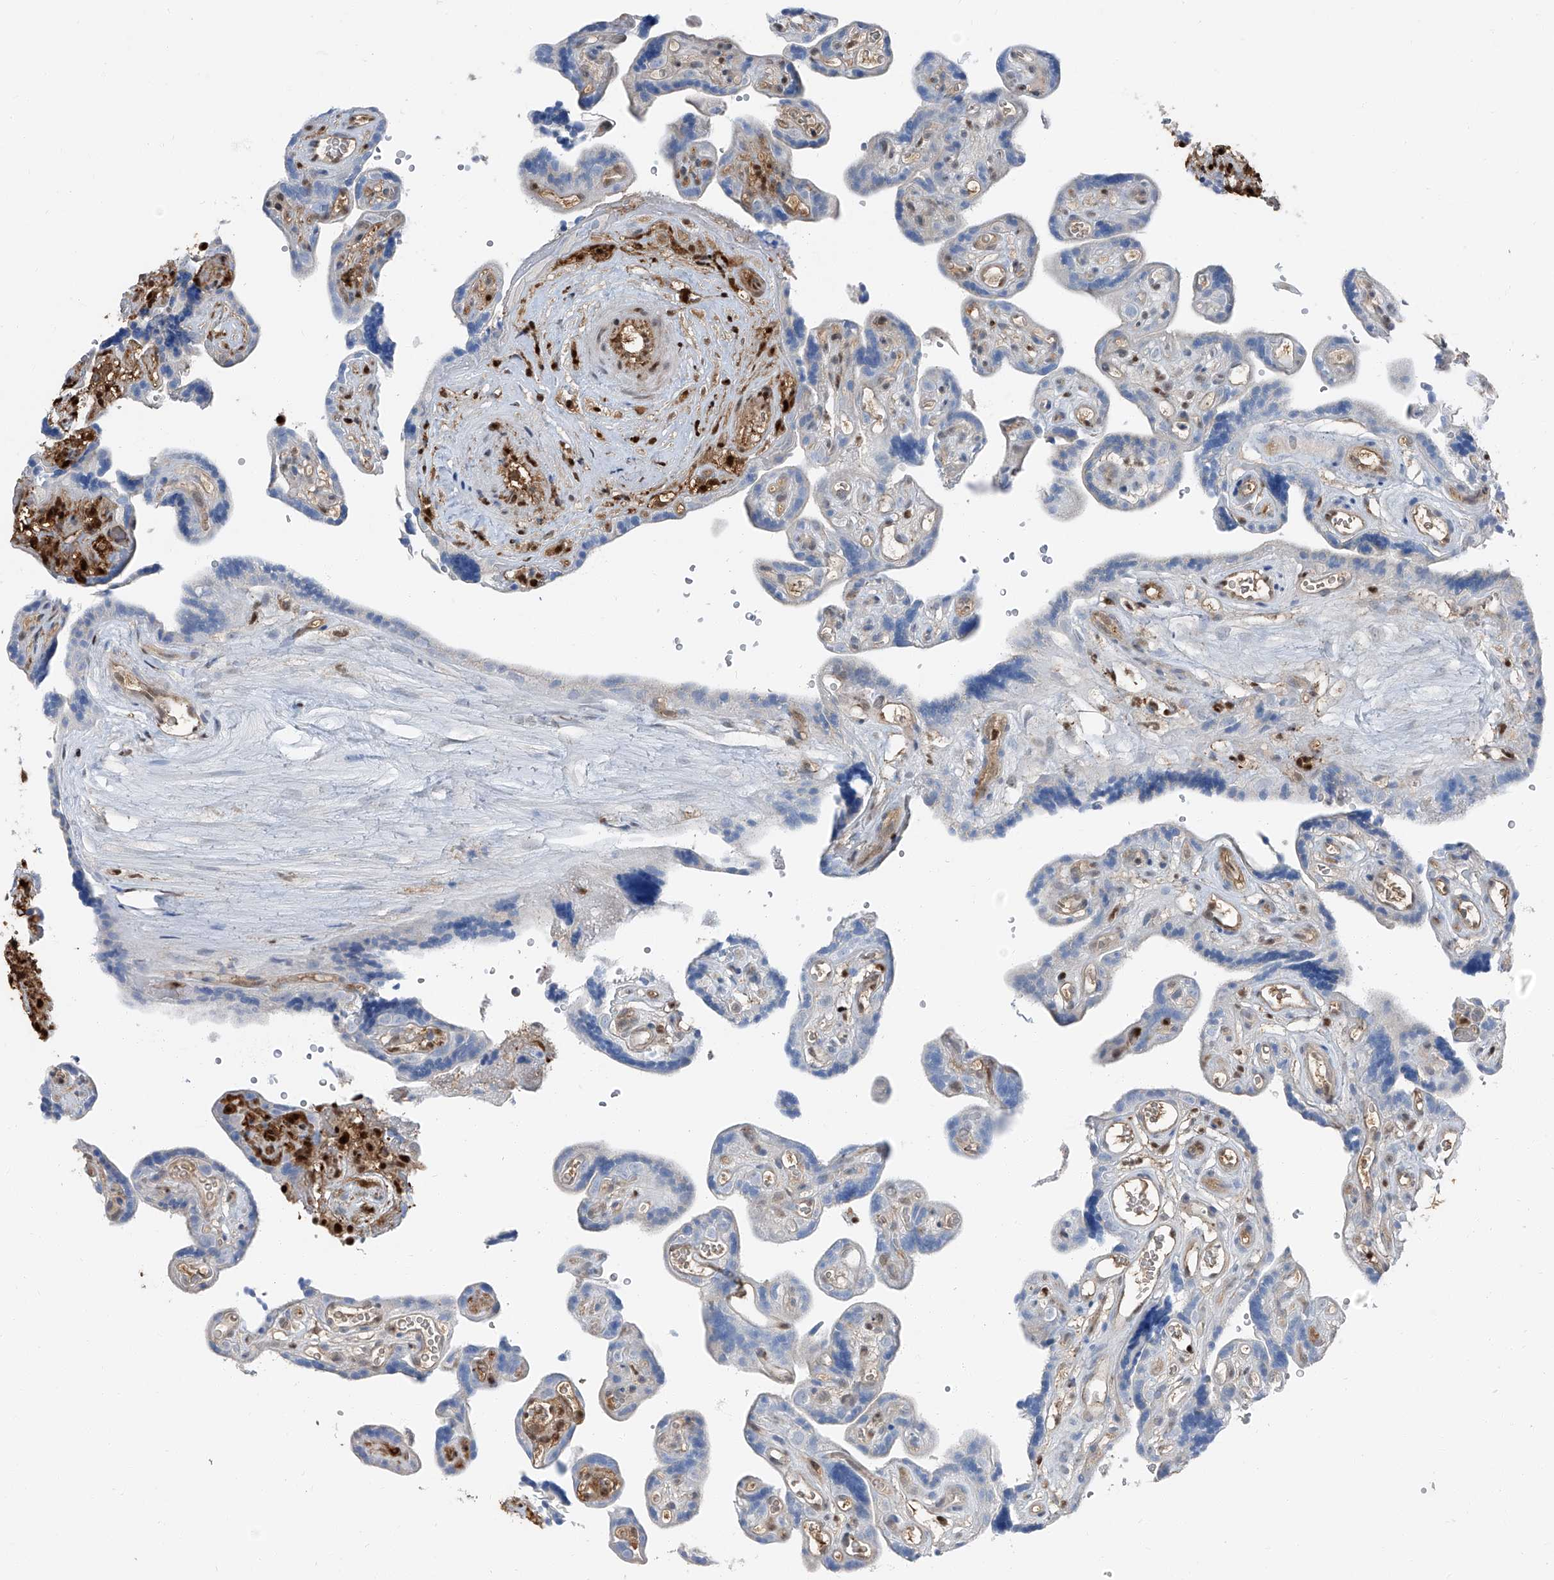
{"staining": {"intensity": "moderate", "quantity": ">75%", "location": "cytoplasmic/membranous,nuclear"}, "tissue": "placenta", "cell_type": "Decidual cells", "image_type": "normal", "snomed": [{"axis": "morphology", "description": "Normal tissue, NOS"}, {"axis": "topography", "description": "Placenta"}], "caption": "High-magnification brightfield microscopy of benign placenta stained with DAB (3,3'-diaminobenzidine) (brown) and counterstained with hematoxylin (blue). decidual cells exhibit moderate cytoplasmic/membranous,nuclear expression is identified in approximately>75% of cells. The staining was performed using DAB, with brown indicating positive protein expression. Nuclei are stained blue with hematoxylin.", "gene": "PSMB10", "patient": {"sex": "female", "age": 30}}